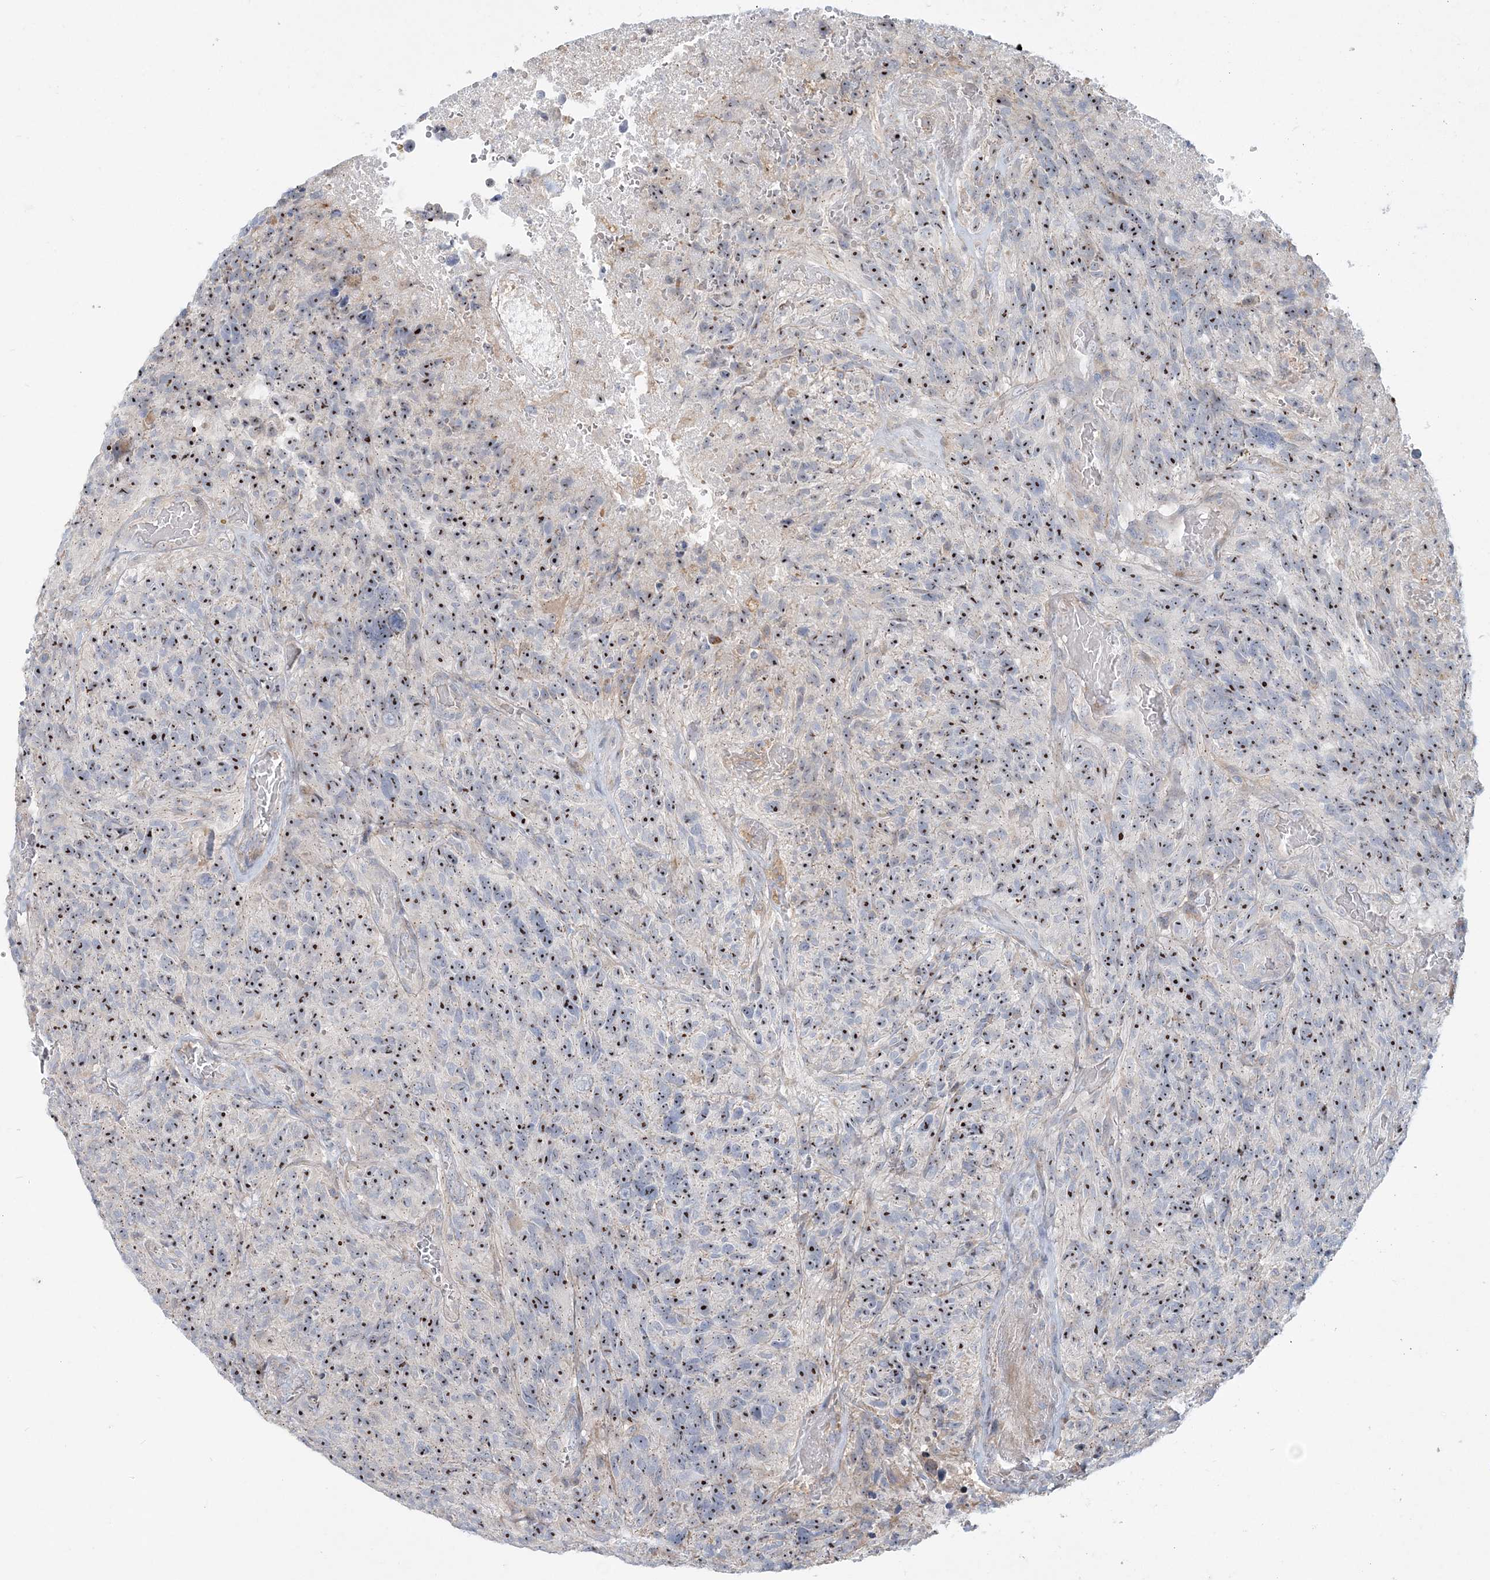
{"staining": {"intensity": "moderate", "quantity": ">75%", "location": "nuclear"}, "tissue": "glioma", "cell_type": "Tumor cells", "image_type": "cancer", "snomed": [{"axis": "morphology", "description": "Glioma, malignant, High grade"}, {"axis": "topography", "description": "Brain"}], "caption": "A brown stain shows moderate nuclear expression of a protein in malignant high-grade glioma tumor cells.", "gene": "CXXC5", "patient": {"sex": "male", "age": 69}}